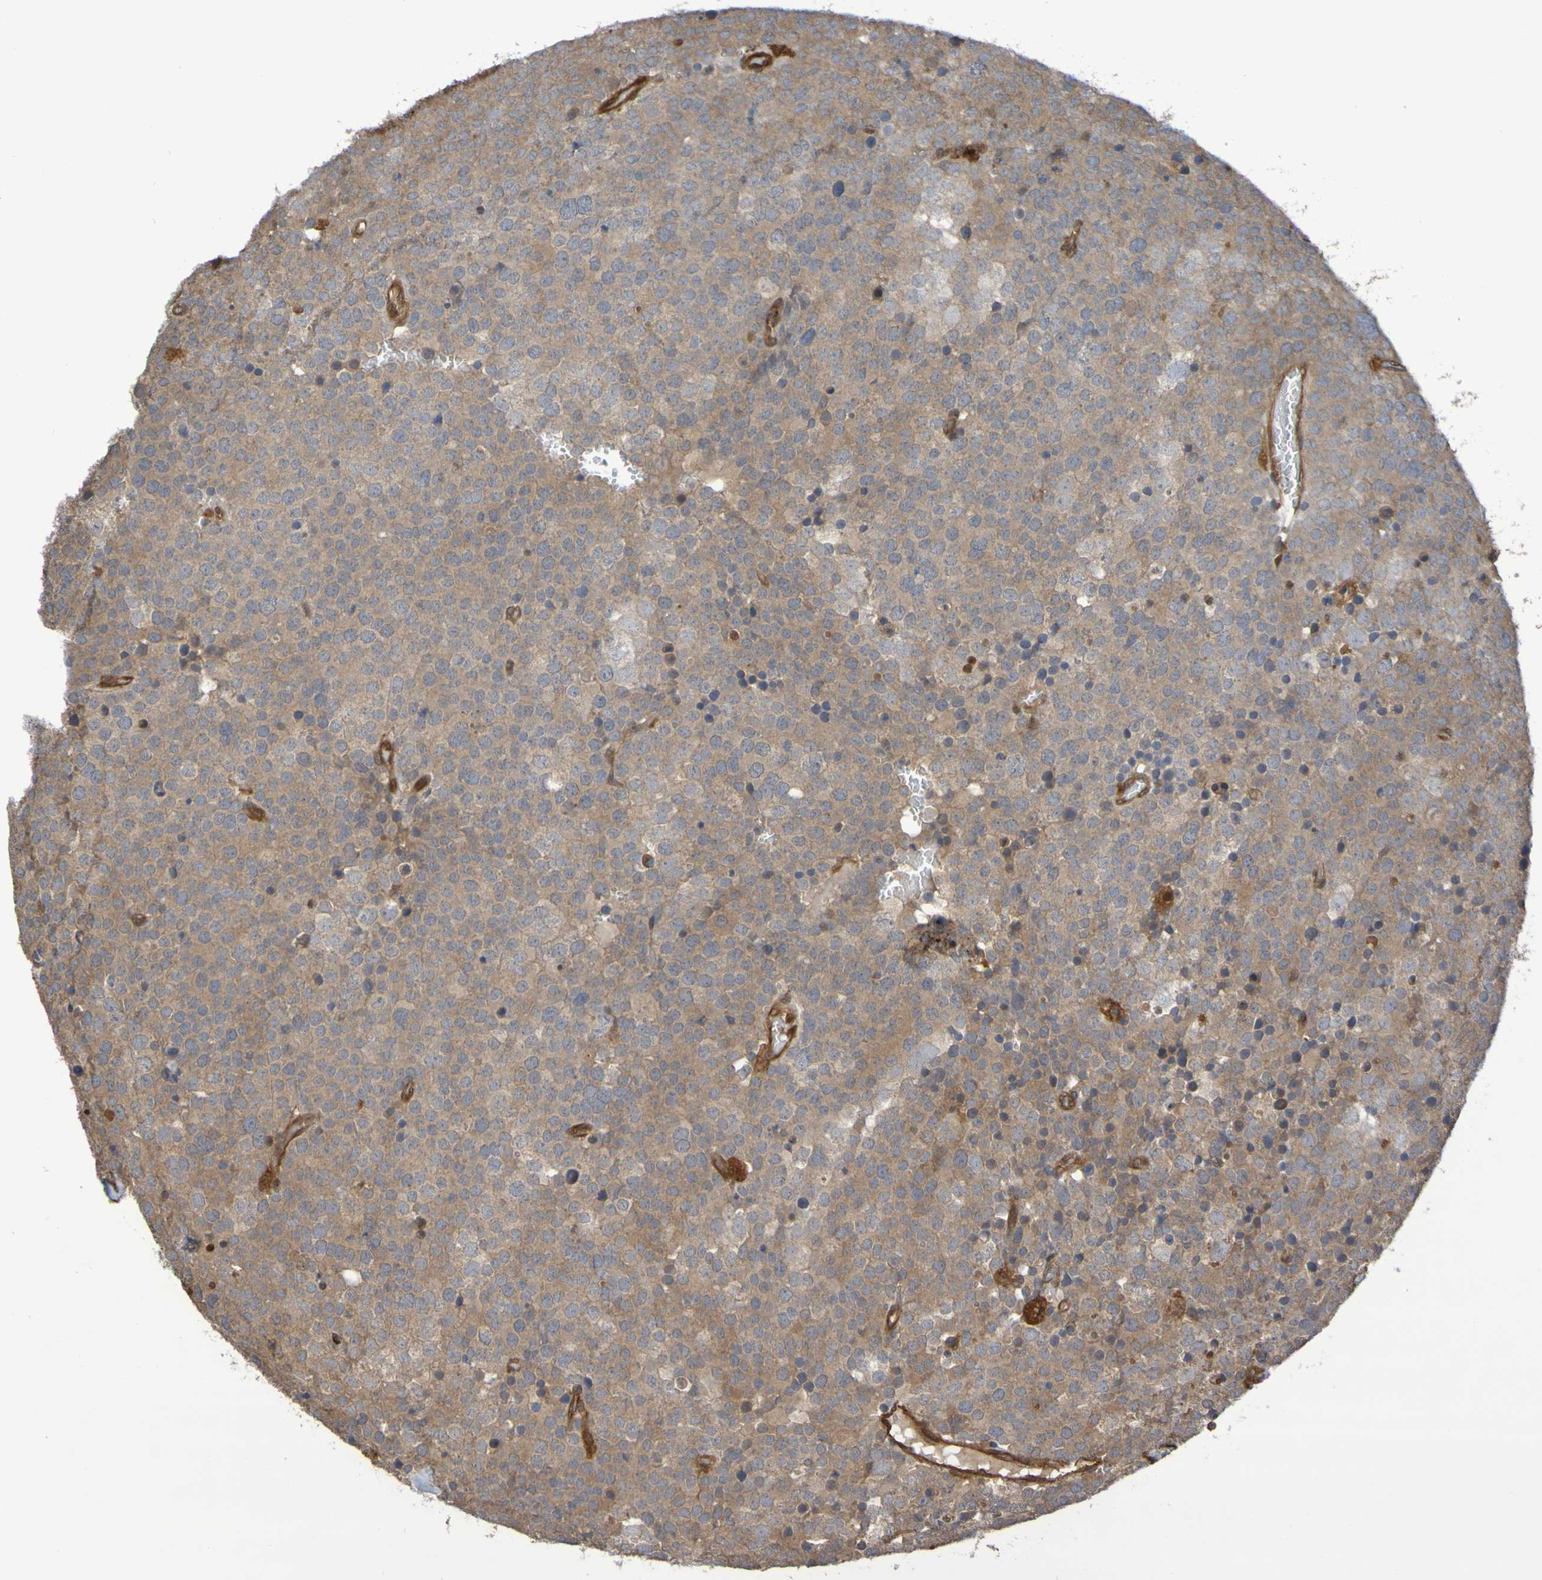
{"staining": {"intensity": "moderate", "quantity": "25%-75%", "location": "cytoplasmic/membranous"}, "tissue": "testis cancer", "cell_type": "Tumor cells", "image_type": "cancer", "snomed": [{"axis": "morphology", "description": "Seminoma, NOS"}, {"axis": "topography", "description": "Testis"}], "caption": "DAB (3,3'-diaminobenzidine) immunohistochemical staining of testis cancer (seminoma) displays moderate cytoplasmic/membranous protein staining in about 25%-75% of tumor cells.", "gene": "SERPINB6", "patient": {"sex": "male", "age": 71}}